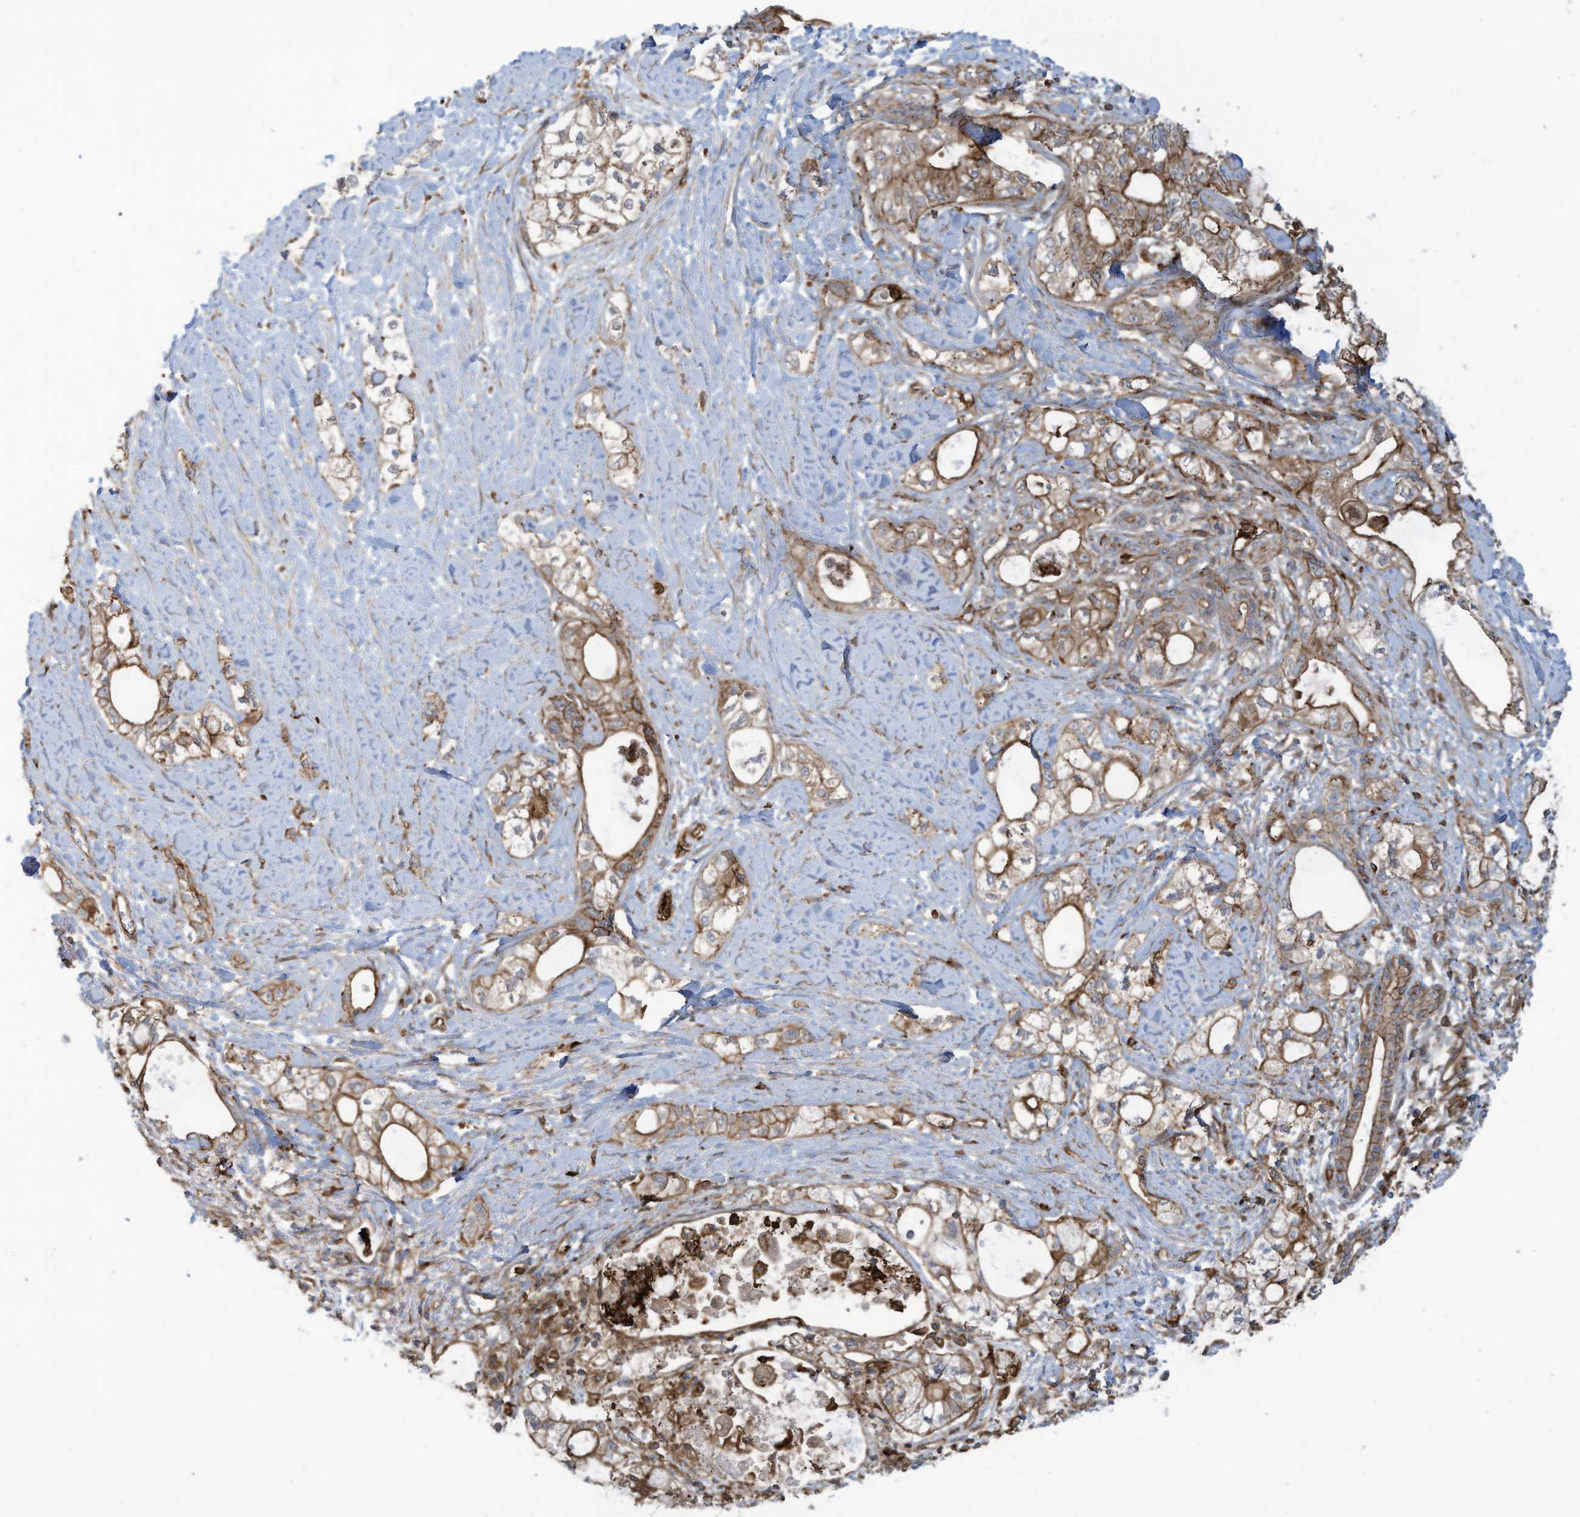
{"staining": {"intensity": "moderate", "quantity": "25%-75%", "location": "cytoplasmic/membranous"}, "tissue": "pancreatic cancer", "cell_type": "Tumor cells", "image_type": "cancer", "snomed": [{"axis": "morphology", "description": "Adenocarcinoma, NOS"}, {"axis": "topography", "description": "Pancreas"}], "caption": "This is a photomicrograph of immunohistochemistry (IHC) staining of adenocarcinoma (pancreatic), which shows moderate positivity in the cytoplasmic/membranous of tumor cells.", "gene": "SLC9A2", "patient": {"sex": "male", "age": 70}}